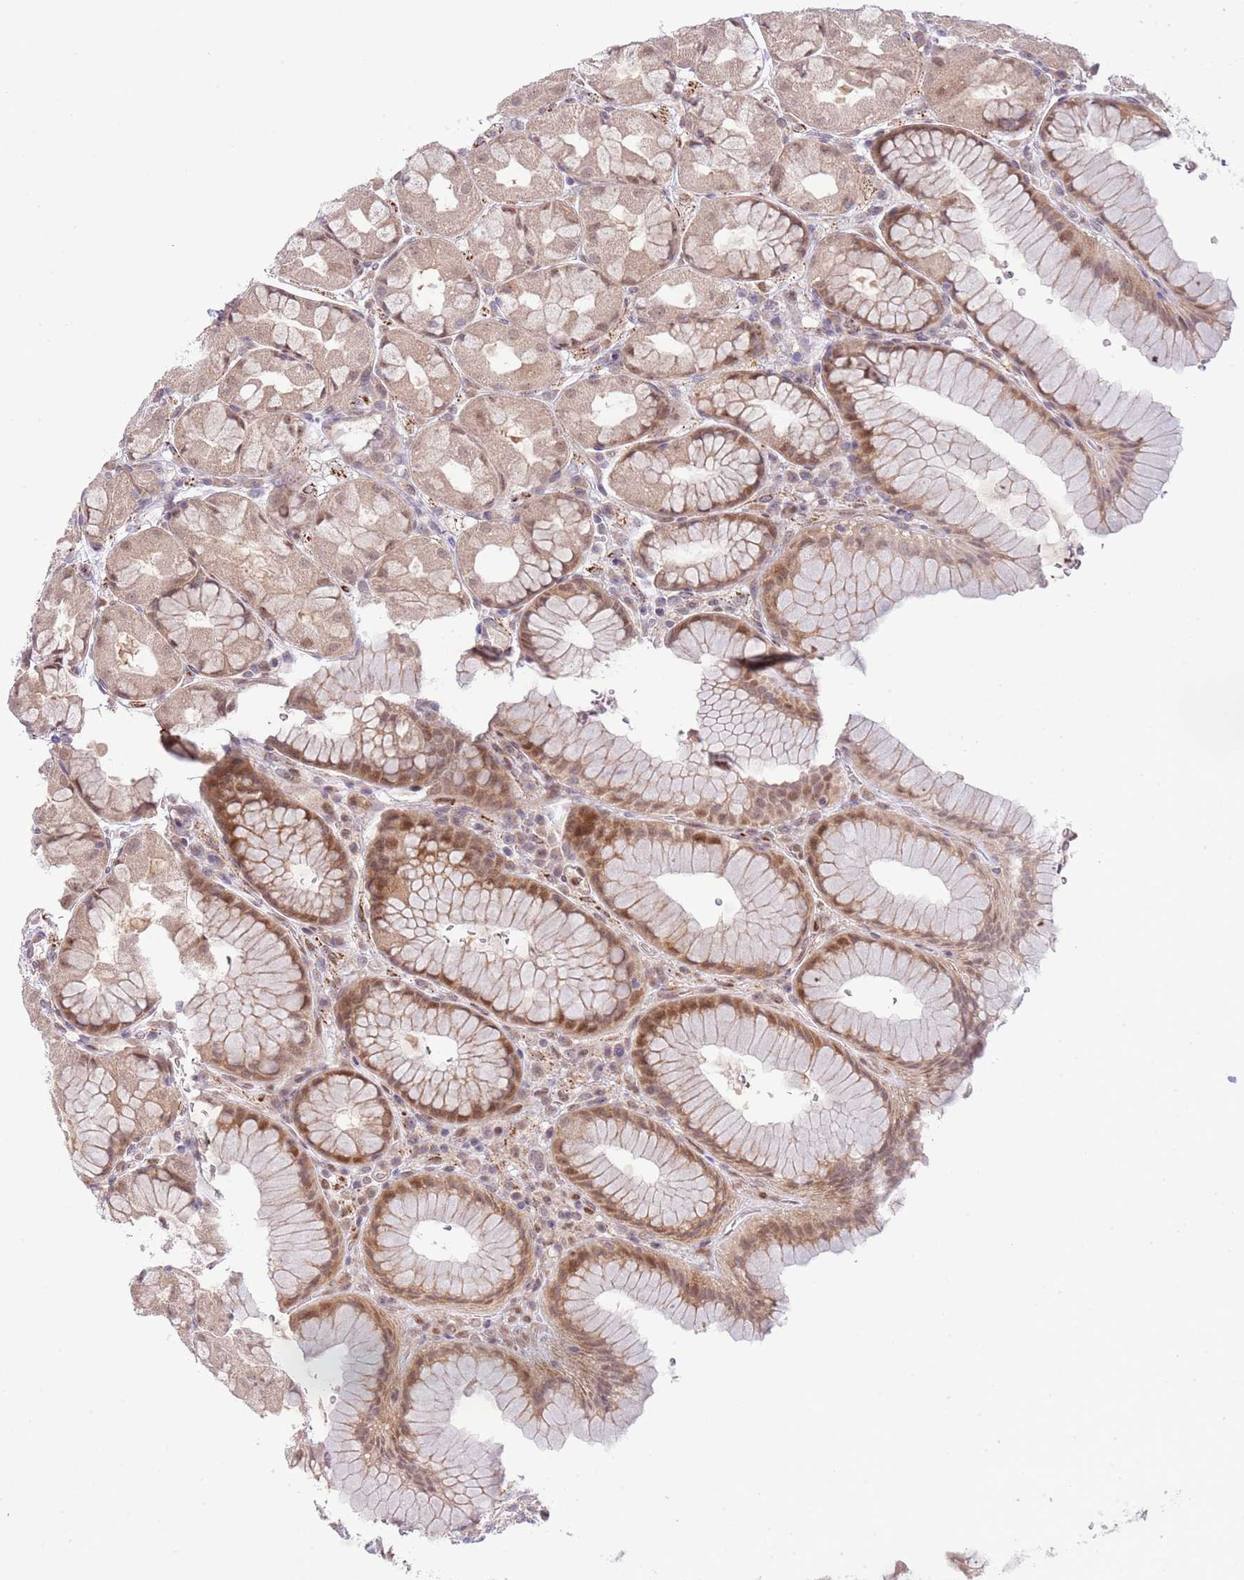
{"staining": {"intensity": "moderate", "quantity": "25%-75%", "location": "cytoplasmic/membranous,nuclear"}, "tissue": "stomach", "cell_type": "Glandular cells", "image_type": "normal", "snomed": [{"axis": "morphology", "description": "Normal tissue, NOS"}, {"axis": "topography", "description": "Stomach"}], "caption": "Immunohistochemistry (IHC) (DAB) staining of unremarkable stomach demonstrates moderate cytoplasmic/membranous,nuclear protein expression in about 25%-75% of glandular cells.", "gene": "CHD1", "patient": {"sex": "male", "age": 57}}